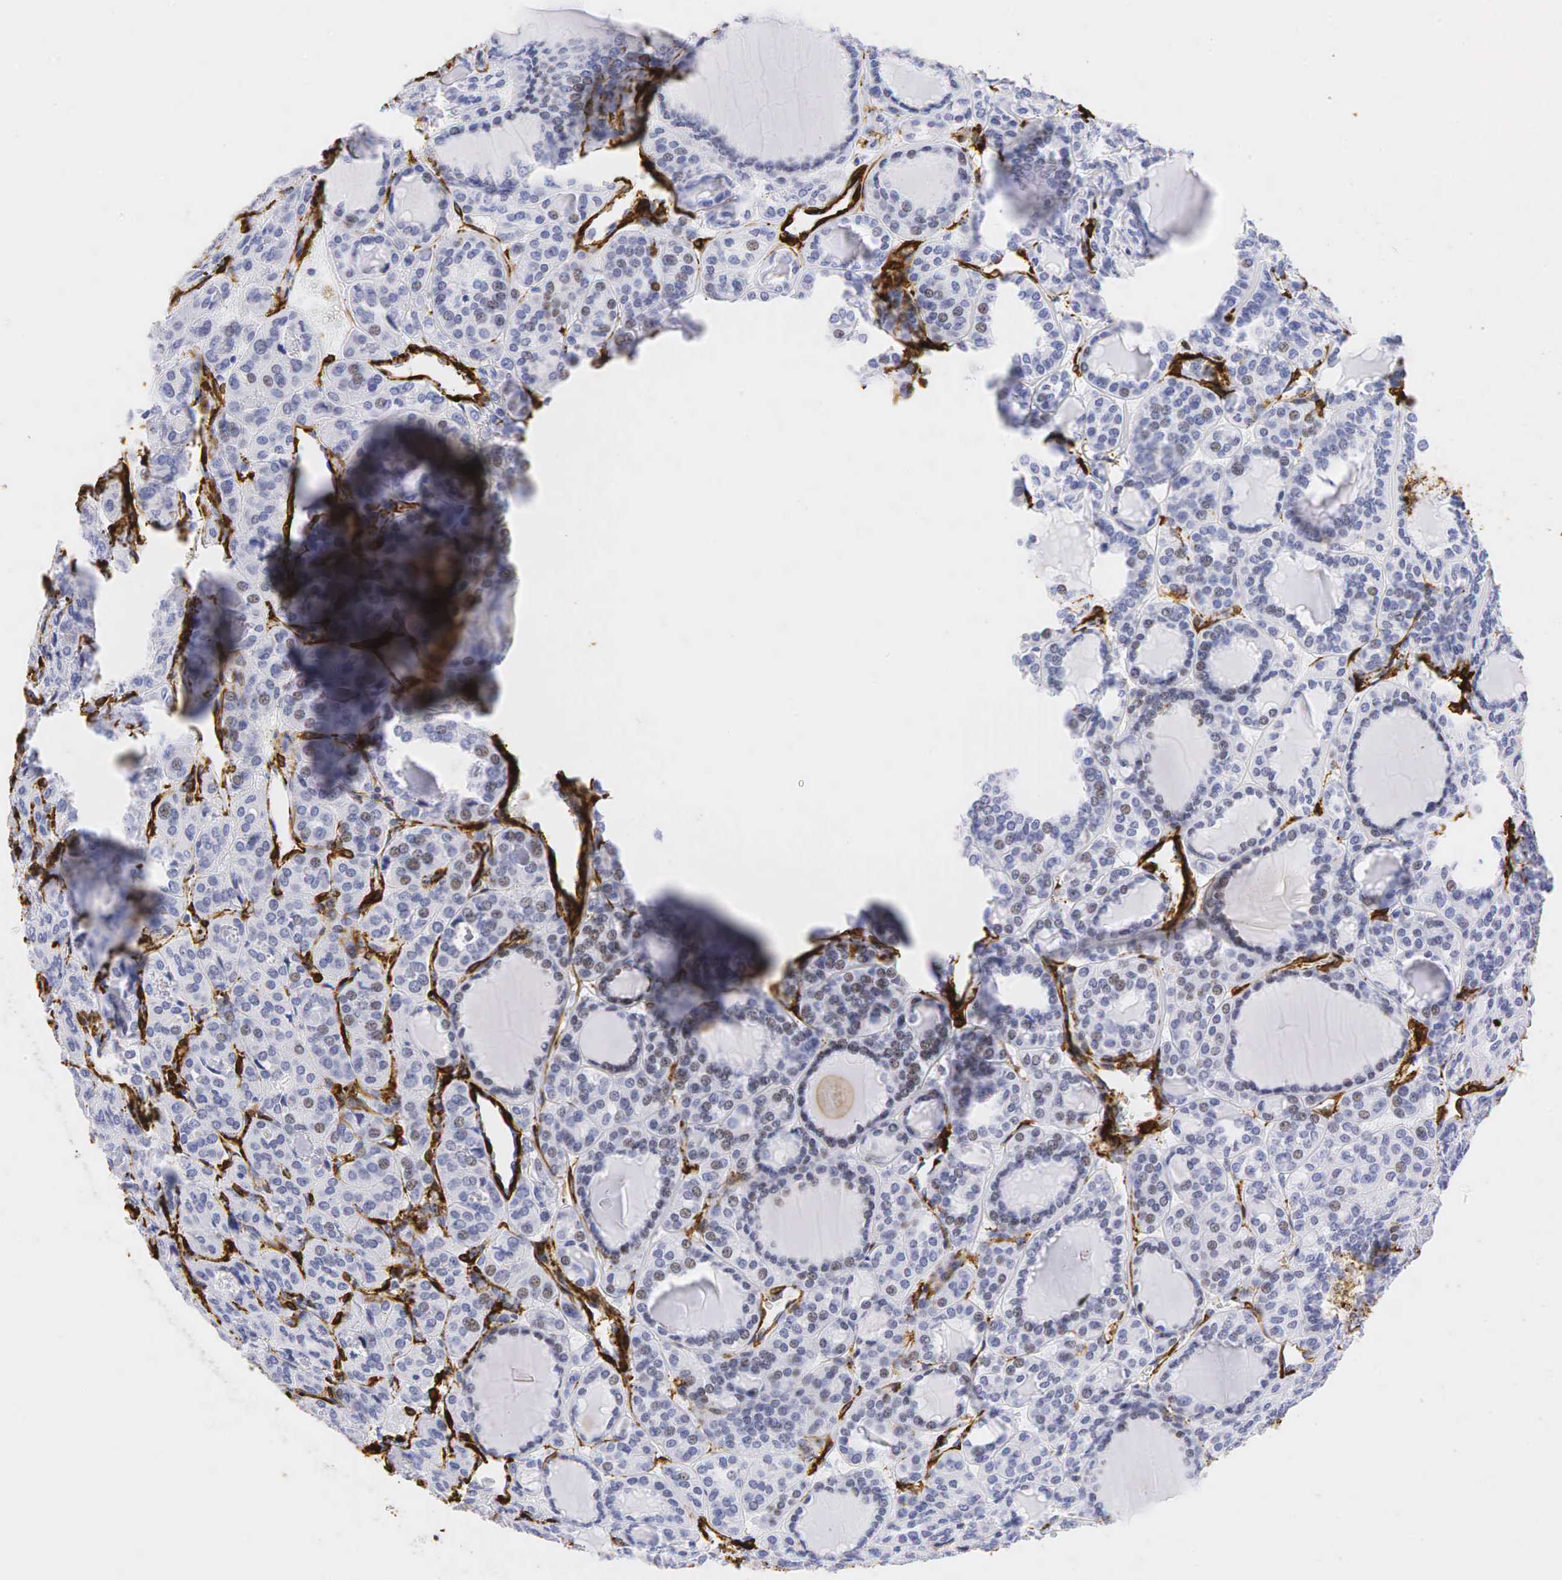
{"staining": {"intensity": "weak", "quantity": "<25%", "location": "nuclear"}, "tissue": "thyroid cancer", "cell_type": "Tumor cells", "image_type": "cancer", "snomed": [{"axis": "morphology", "description": "Follicular adenoma carcinoma, NOS"}, {"axis": "topography", "description": "Thyroid gland"}], "caption": "High magnification brightfield microscopy of thyroid cancer (follicular adenoma carcinoma) stained with DAB (brown) and counterstained with hematoxylin (blue): tumor cells show no significant positivity. (Stains: DAB (3,3'-diaminobenzidine) IHC with hematoxylin counter stain, Microscopy: brightfield microscopy at high magnification).", "gene": "ACTA2", "patient": {"sex": "female", "age": 71}}